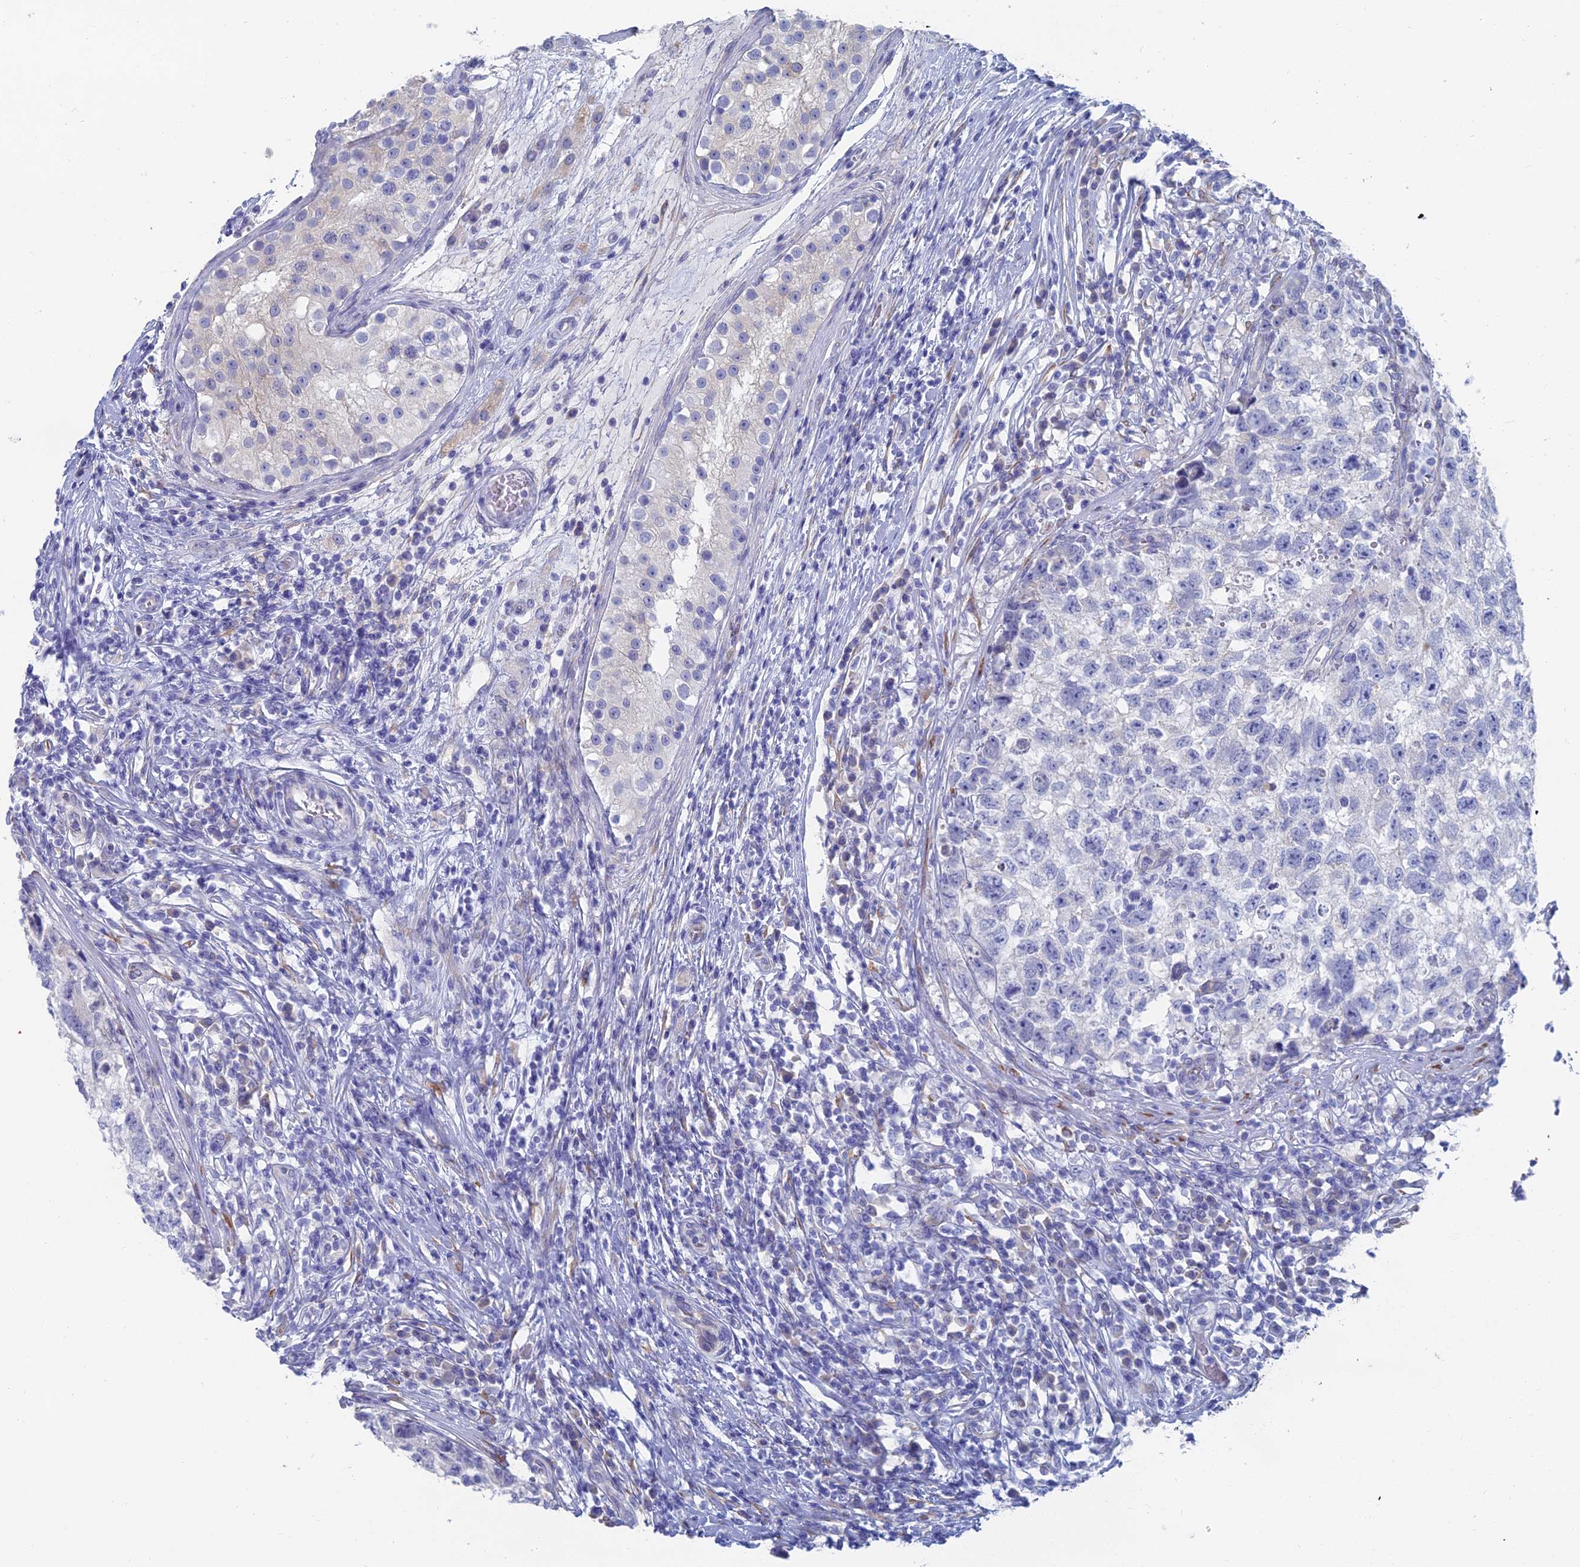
{"staining": {"intensity": "negative", "quantity": "none", "location": "none"}, "tissue": "testis cancer", "cell_type": "Tumor cells", "image_type": "cancer", "snomed": [{"axis": "morphology", "description": "Seminoma, NOS"}, {"axis": "morphology", "description": "Carcinoma, Embryonal, NOS"}, {"axis": "topography", "description": "Testis"}], "caption": "Tumor cells are negative for protein expression in human testis cancer.", "gene": "TNNT3", "patient": {"sex": "male", "age": 29}}